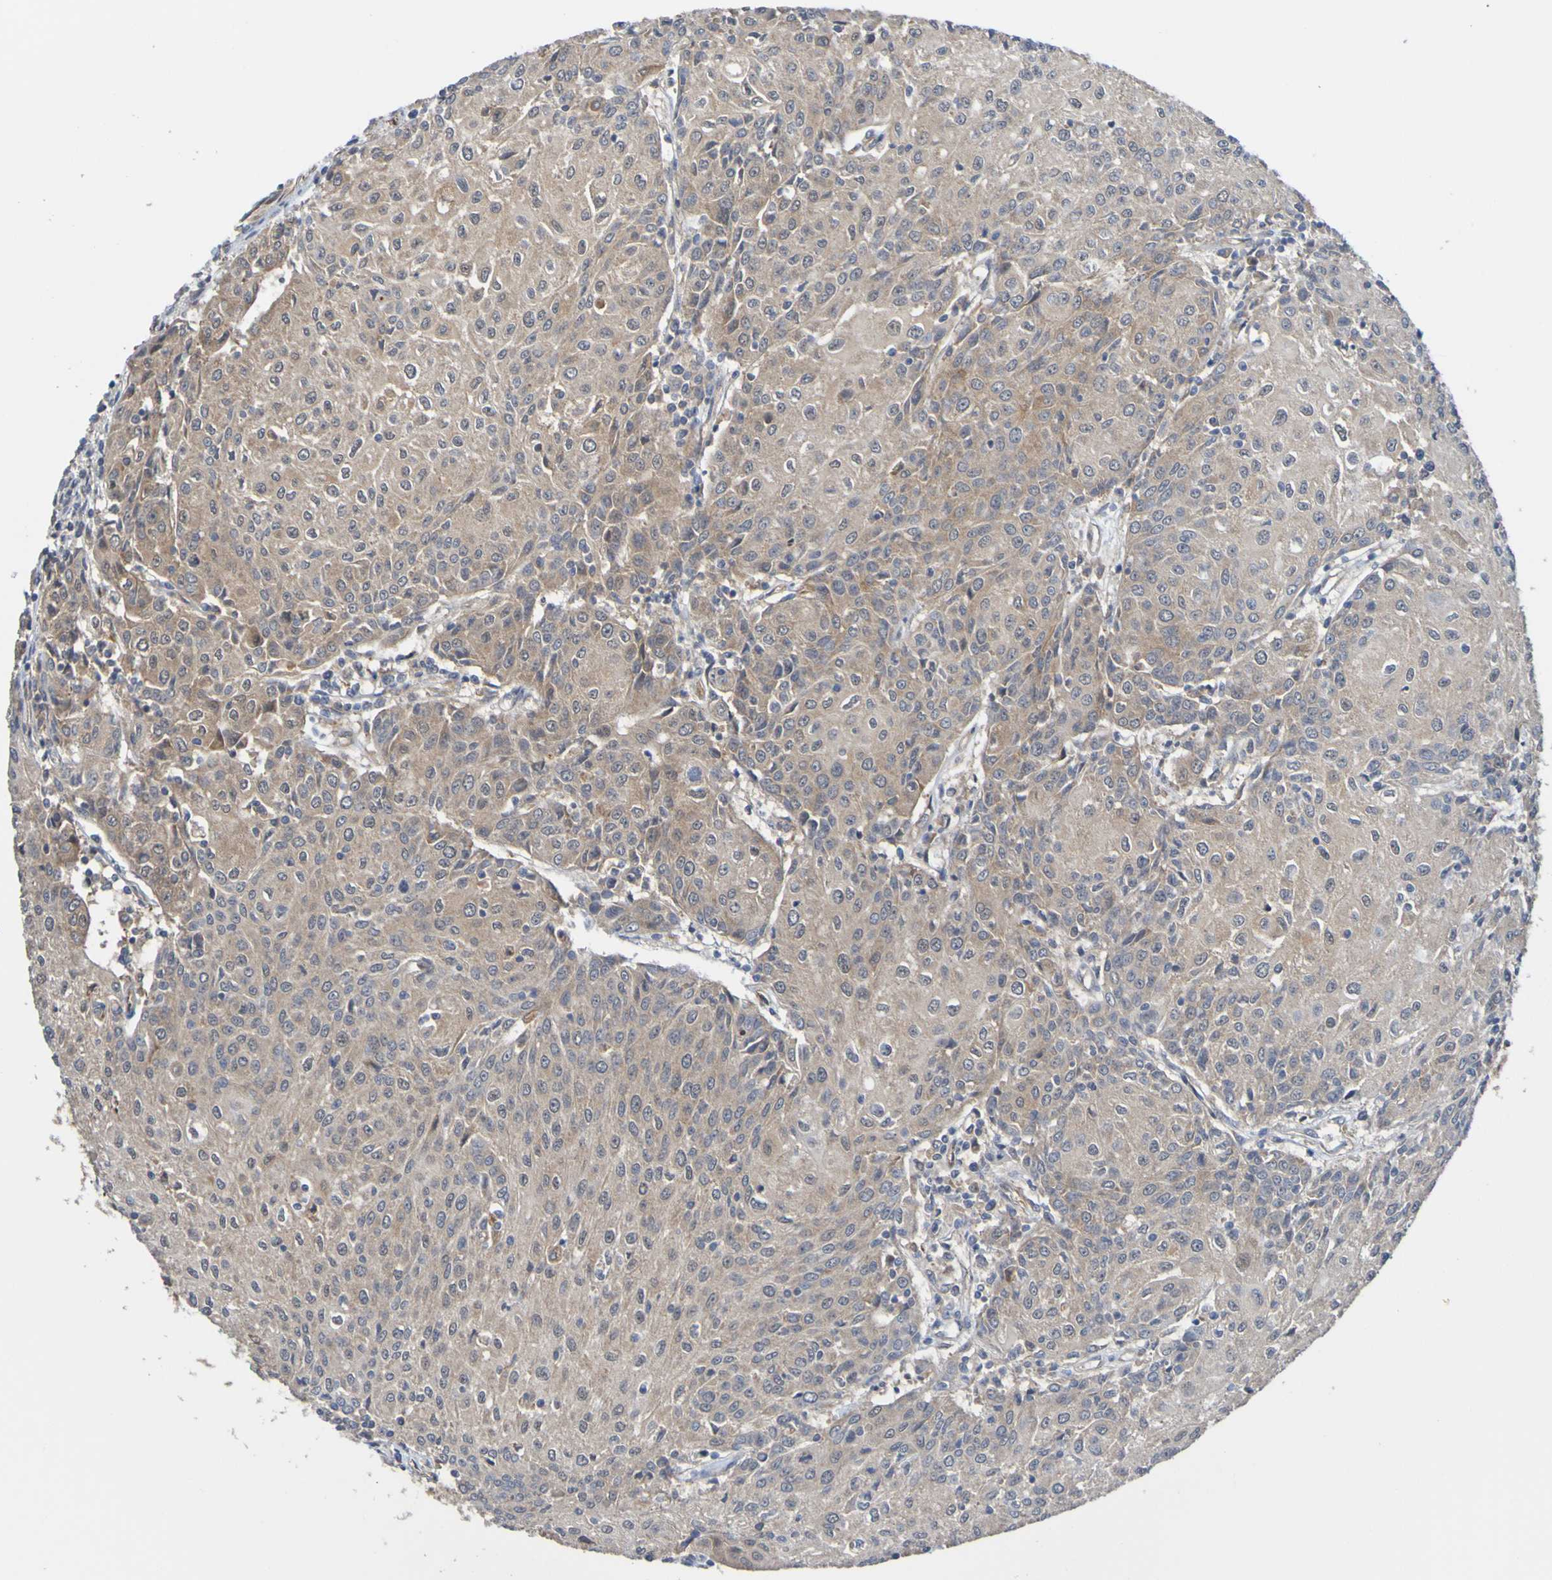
{"staining": {"intensity": "weak", "quantity": ">75%", "location": "cytoplasmic/membranous"}, "tissue": "urothelial cancer", "cell_type": "Tumor cells", "image_type": "cancer", "snomed": [{"axis": "morphology", "description": "Urothelial carcinoma, High grade"}, {"axis": "topography", "description": "Urinary bladder"}], "caption": "Human urothelial cancer stained with a brown dye displays weak cytoplasmic/membranous positive expression in about >75% of tumor cells.", "gene": "ST8SIA6", "patient": {"sex": "female", "age": 85}}